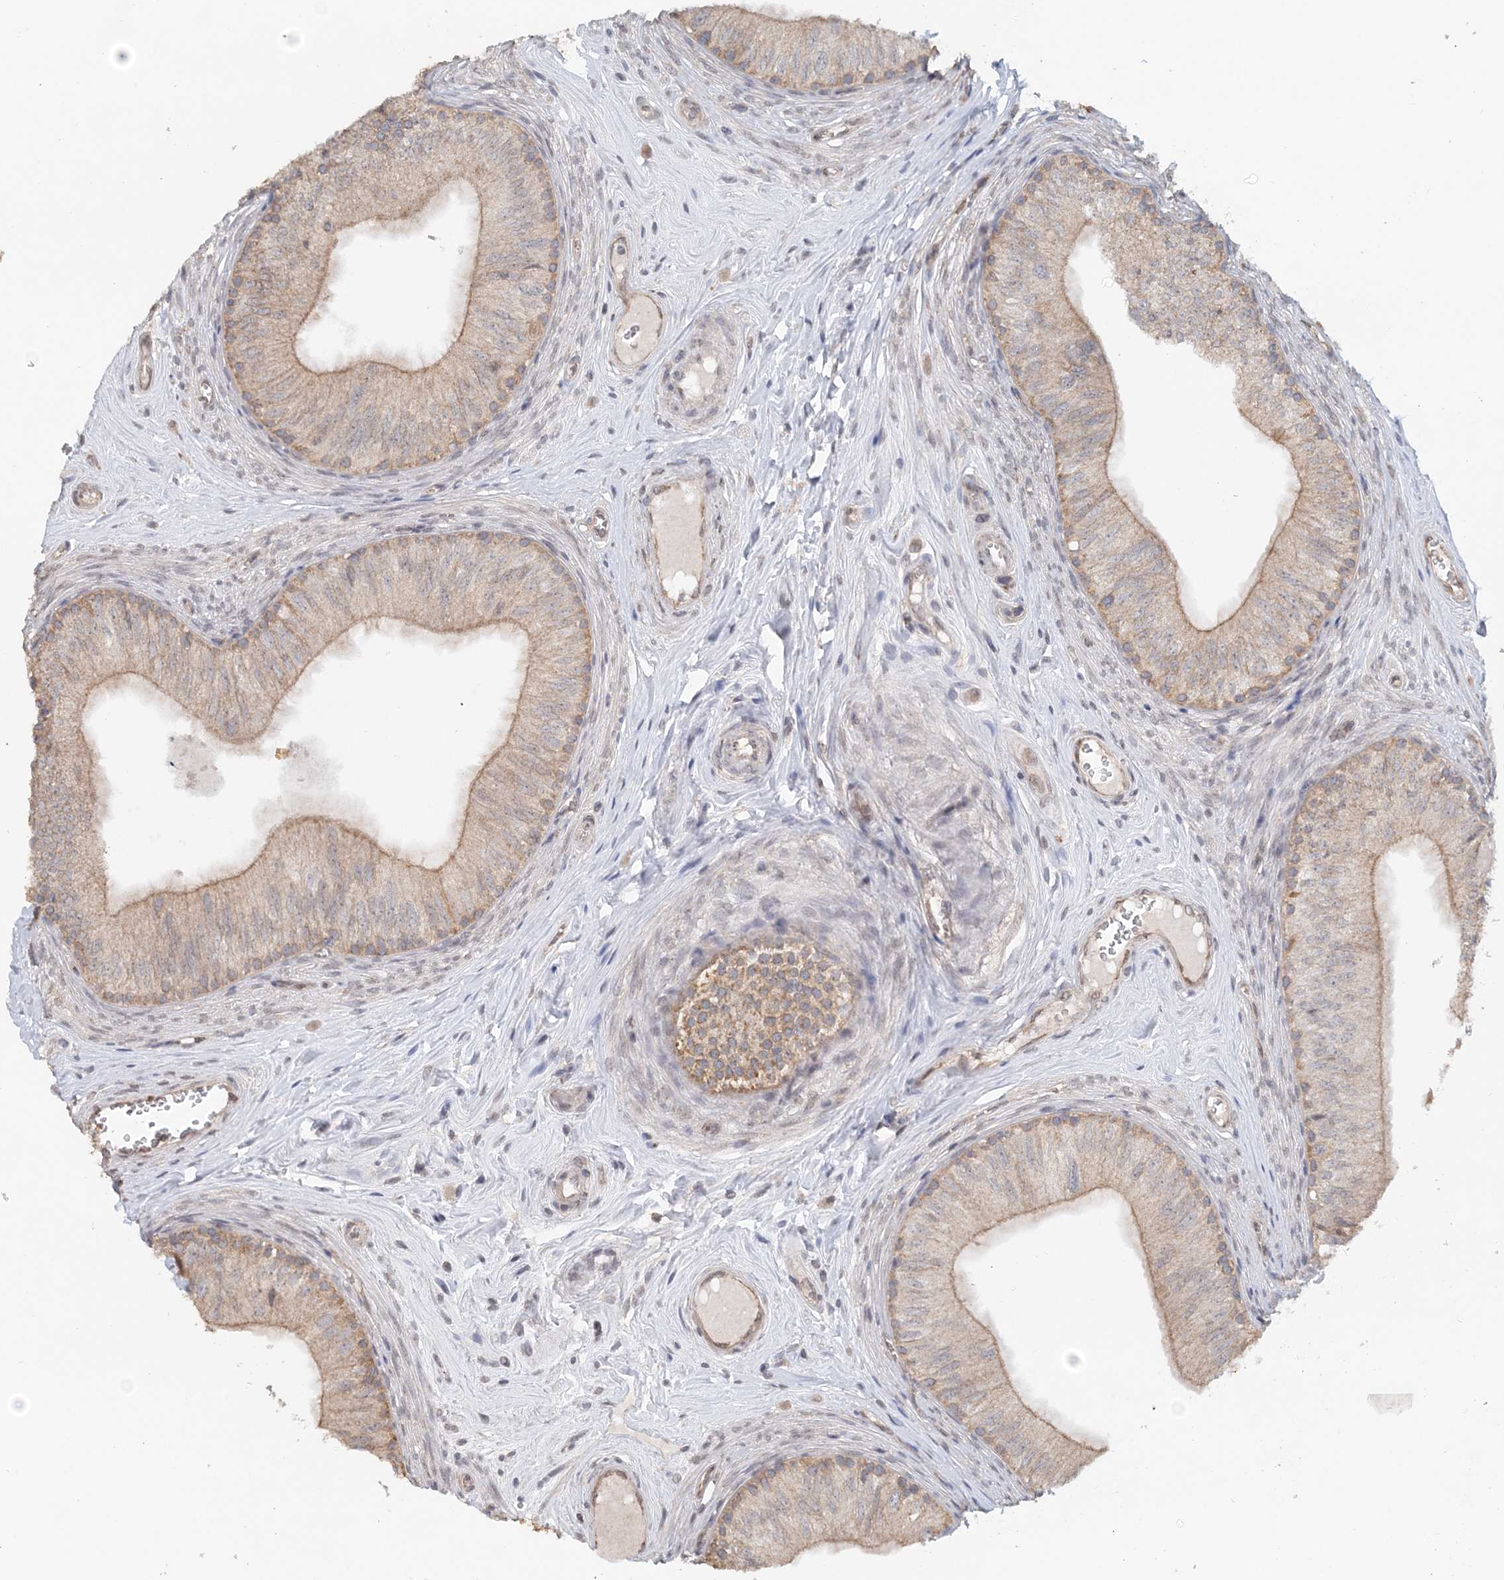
{"staining": {"intensity": "moderate", "quantity": ">75%", "location": "cytoplasmic/membranous"}, "tissue": "epididymis", "cell_type": "Glandular cells", "image_type": "normal", "snomed": [{"axis": "morphology", "description": "Normal tissue, NOS"}, {"axis": "topography", "description": "Epididymis"}], "caption": "Immunohistochemical staining of normal human epididymis demonstrates moderate cytoplasmic/membranous protein staining in about >75% of glandular cells.", "gene": "FBXO38", "patient": {"sex": "male", "age": 46}}